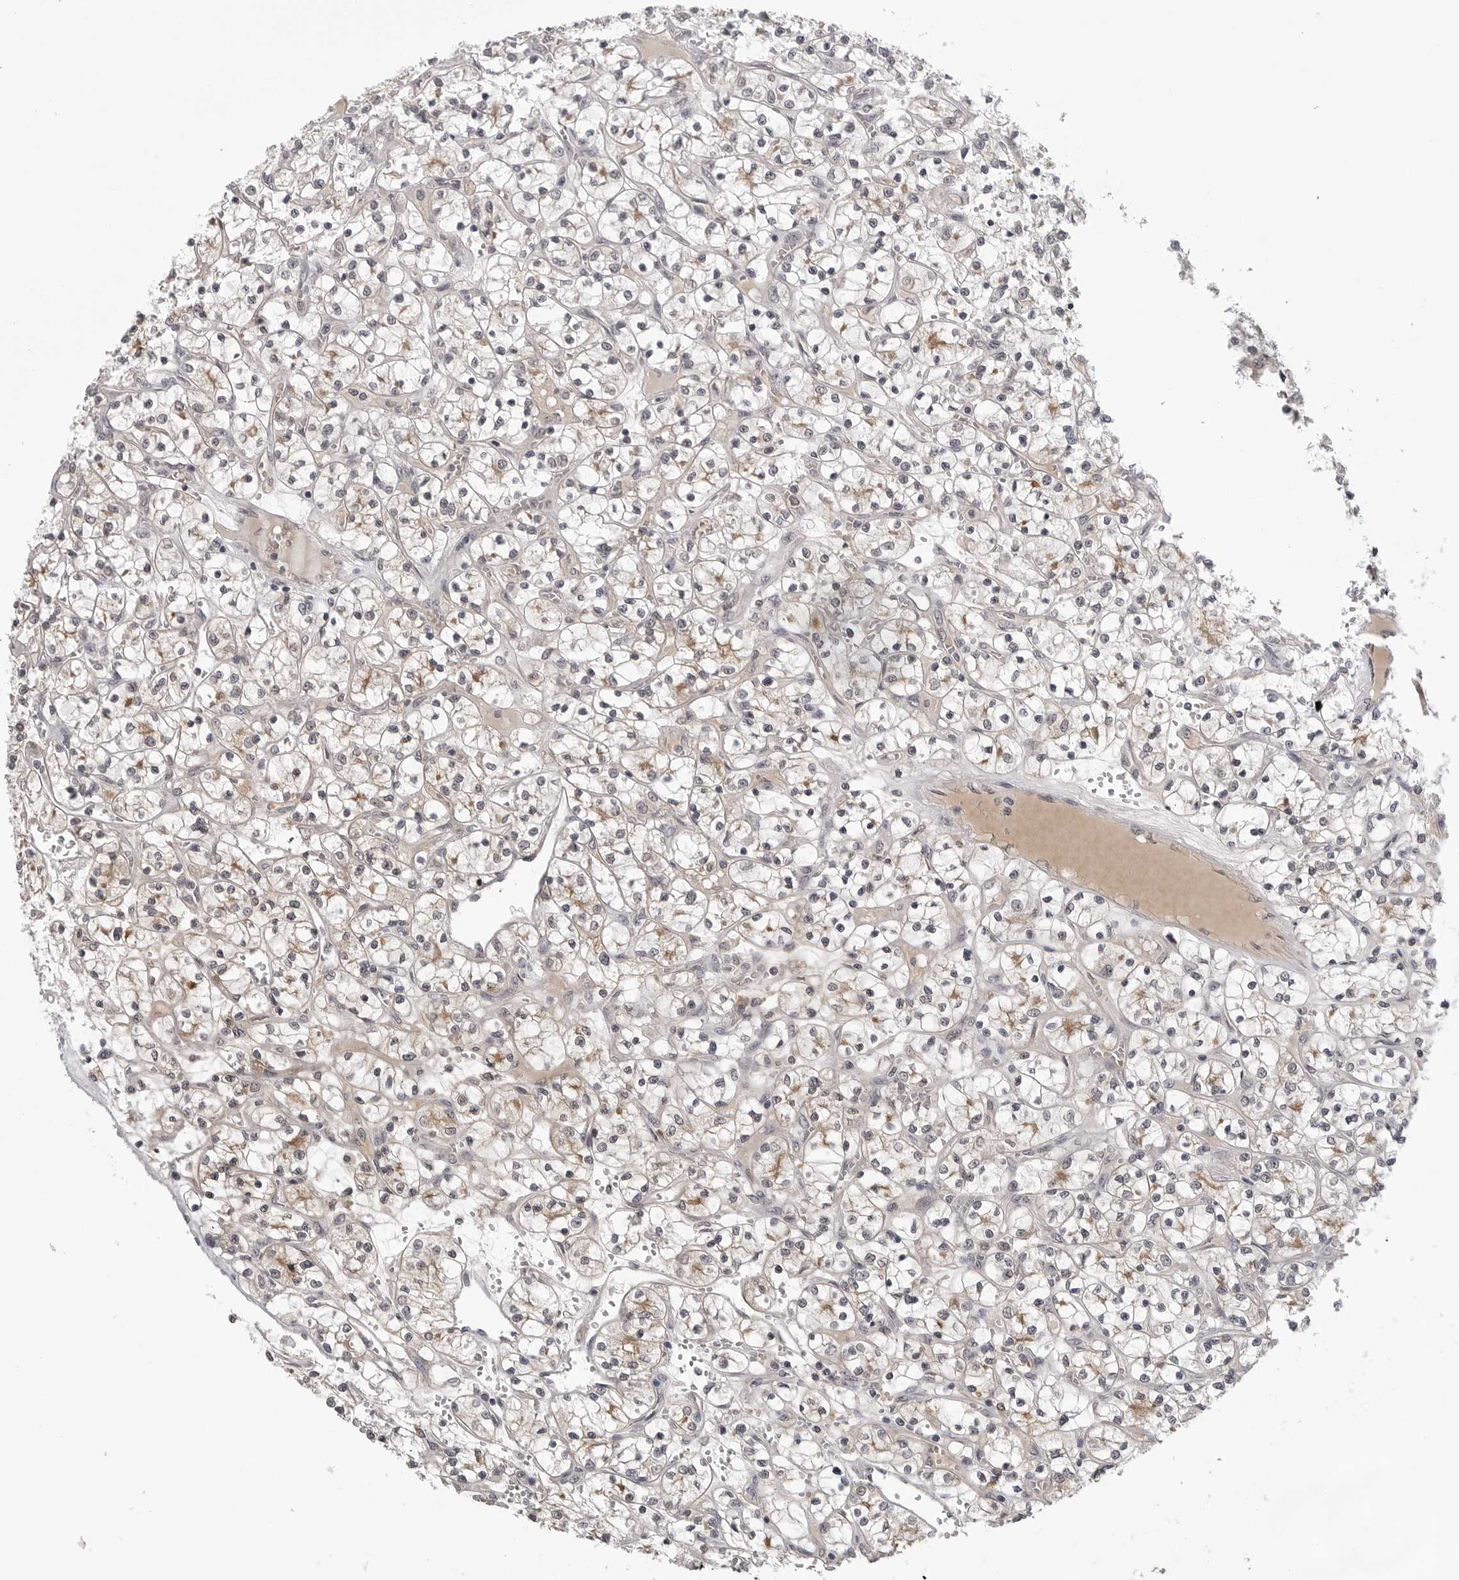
{"staining": {"intensity": "weak", "quantity": "25%-75%", "location": "cytoplasmic/membranous"}, "tissue": "renal cancer", "cell_type": "Tumor cells", "image_type": "cancer", "snomed": [{"axis": "morphology", "description": "Adenocarcinoma, NOS"}, {"axis": "topography", "description": "Kidney"}], "caption": "Human renal adenocarcinoma stained with a brown dye reveals weak cytoplasmic/membranous positive expression in approximately 25%-75% of tumor cells.", "gene": "CDK20", "patient": {"sex": "female", "age": 69}}